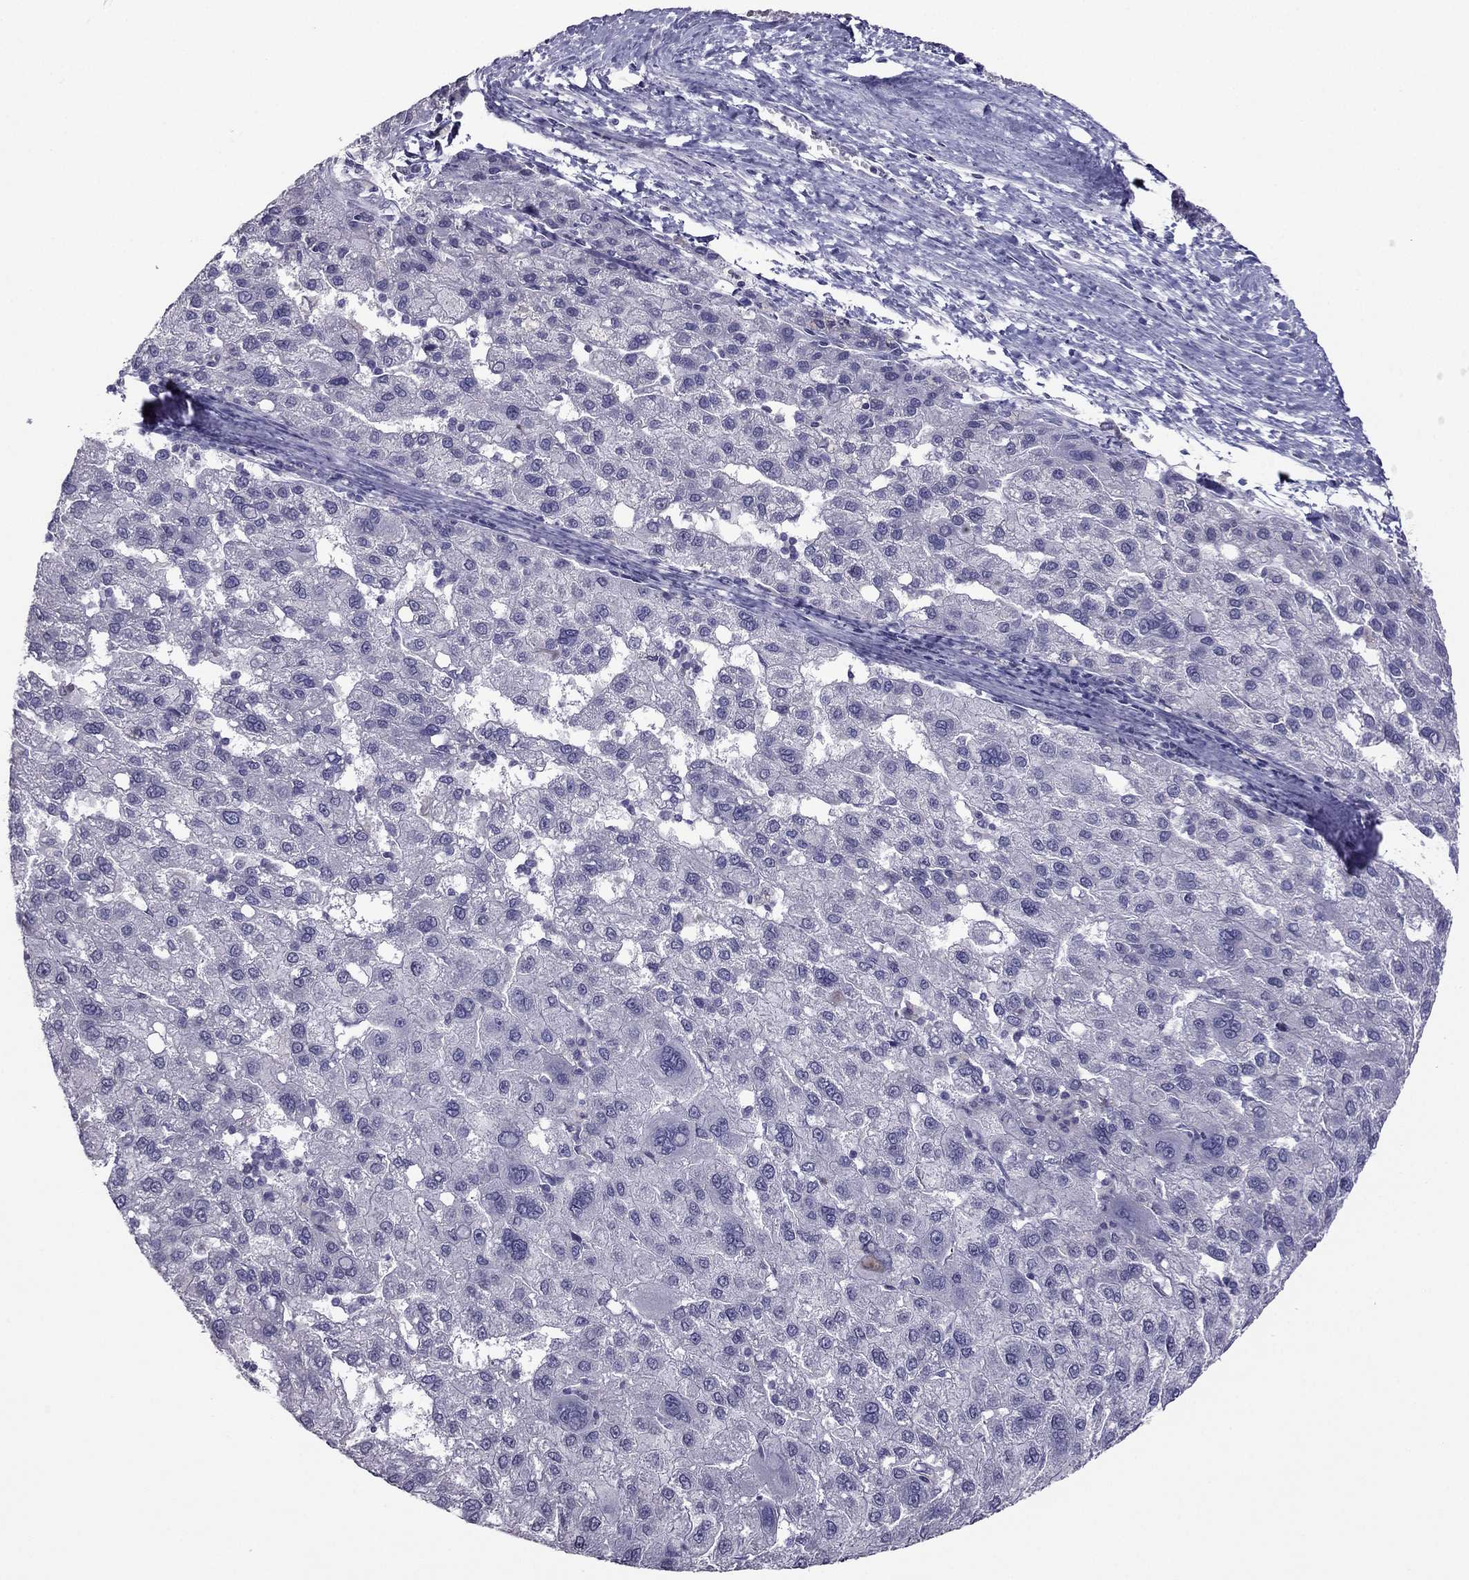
{"staining": {"intensity": "negative", "quantity": "none", "location": "none"}, "tissue": "liver cancer", "cell_type": "Tumor cells", "image_type": "cancer", "snomed": [{"axis": "morphology", "description": "Carcinoma, Hepatocellular, NOS"}, {"axis": "topography", "description": "Liver"}], "caption": "High power microscopy photomicrograph of an immunohistochemistry micrograph of liver cancer (hepatocellular carcinoma), revealing no significant expression in tumor cells.", "gene": "RGS8", "patient": {"sex": "female", "age": 82}}